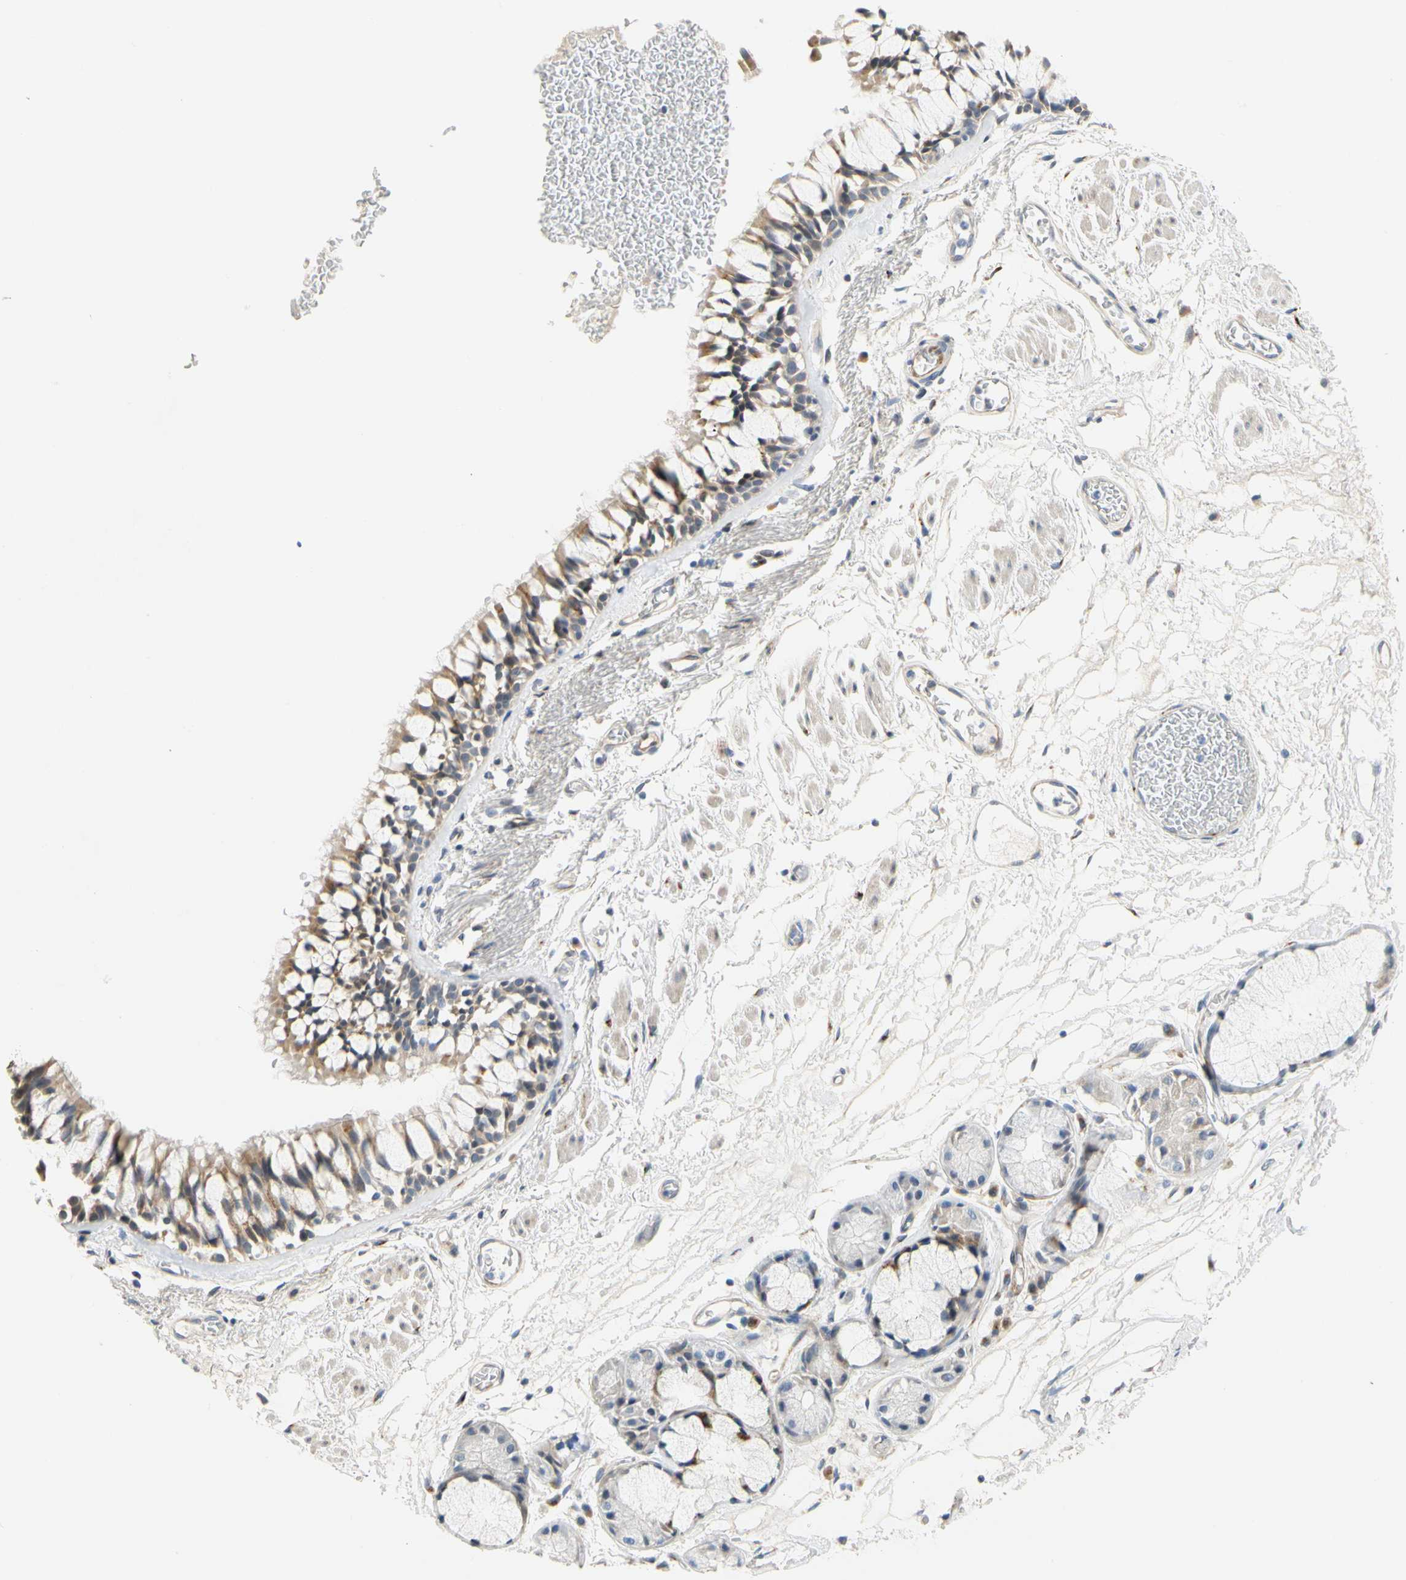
{"staining": {"intensity": "moderate", "quantity": "<25%", "location": "cytoplasmic/membranous"}, "tissue": "bronchus", "cell_type": "Respiratory epithelial cells", "image_type": "normal", "snomed": [{"axis": "morphology", "description": "Normal tissue, NOS"}, {"axis": "topography", "description": "Bronchus"}], "caption": "The image demonstrates staining of benign bronchus, revealing moderate cytoplasmic/membranous protein expression (brown color) within respiratory epithelial cells. Nuclei are stained in blue.", "gene": "ZNF236", "patient": {"sex": "male", "age": 66}}